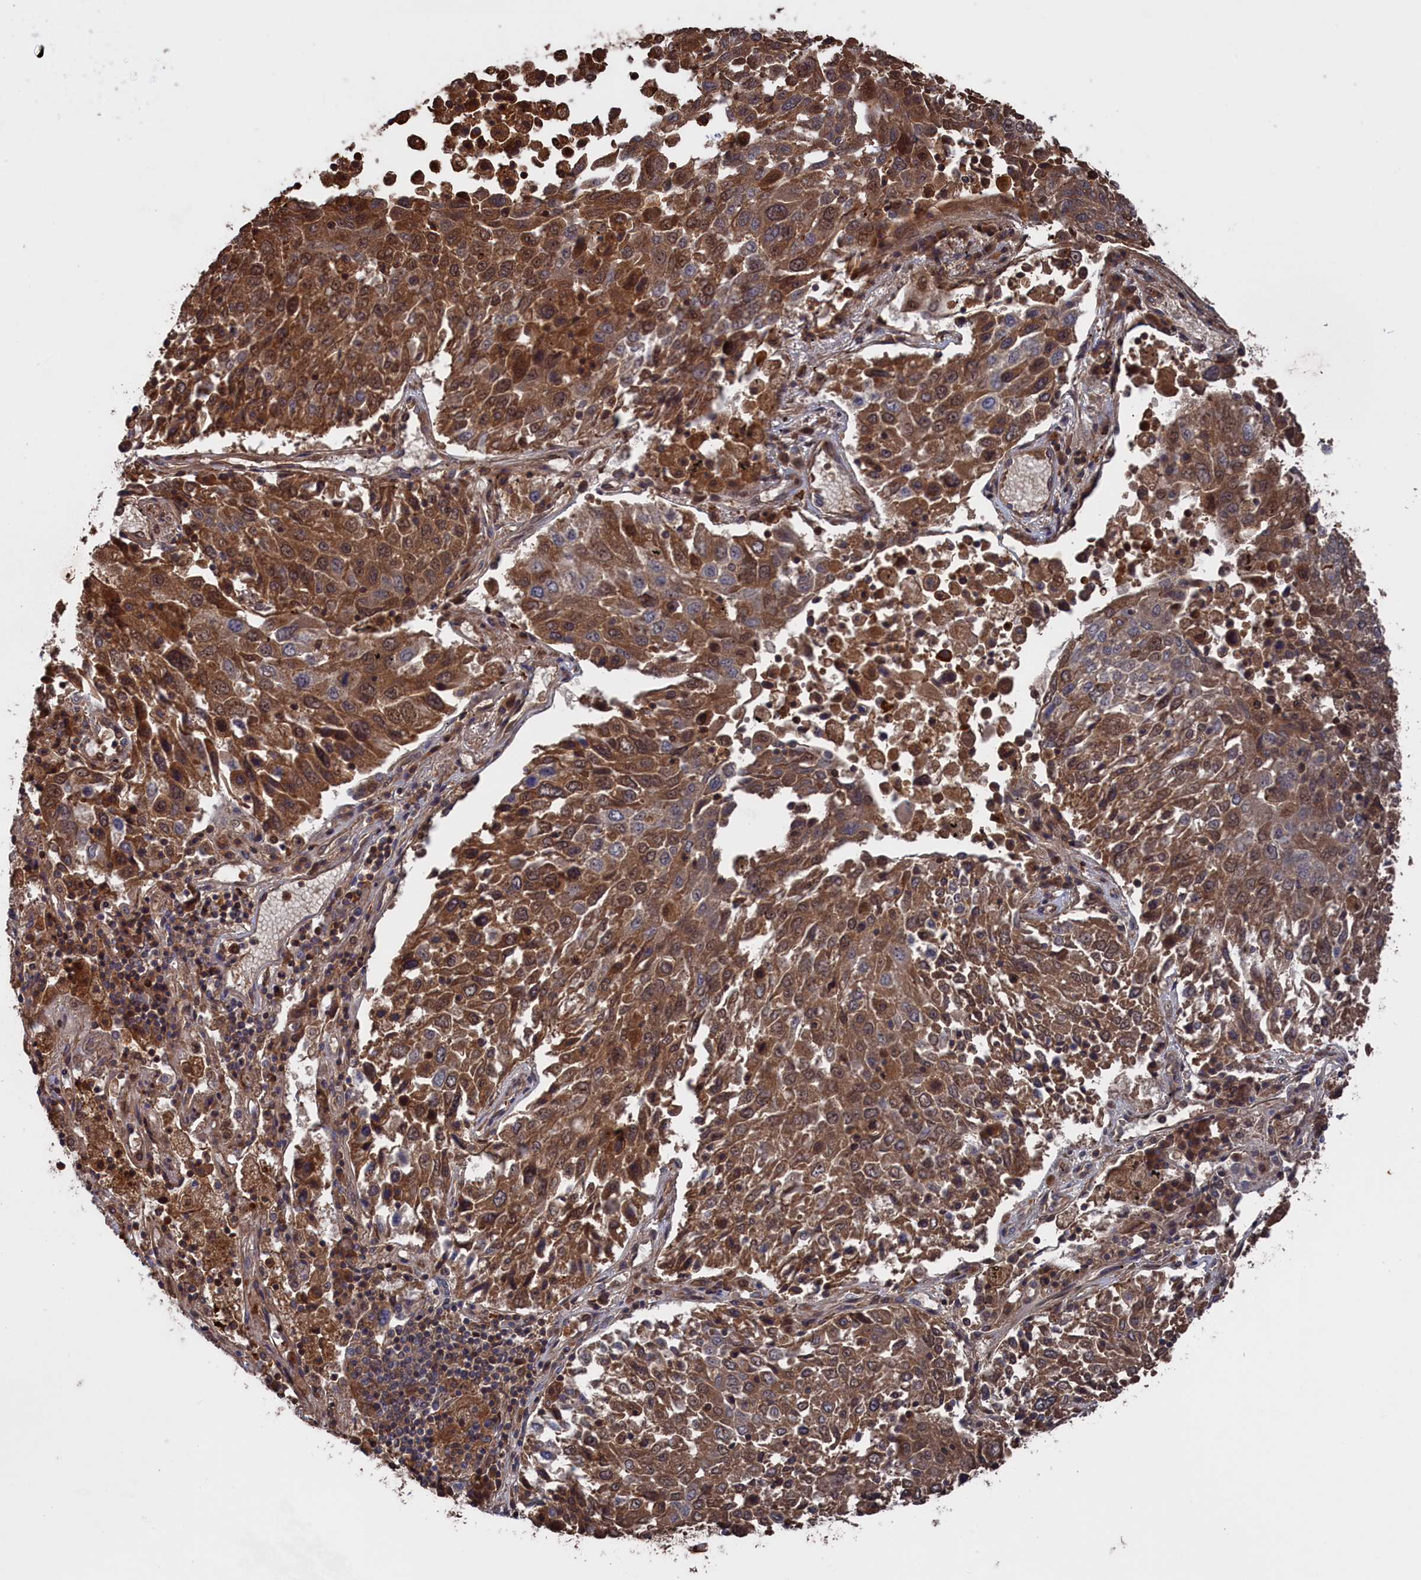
{"staining": {"intensity": "strong", "quantity": "25%-75%", "location": "cytoplasmic/membranous,nuclear"}, "tissue": "lung cancer", "cell_type": "Tumor cells", "image_type": "cancer", "snomed": [{"axis": "morphology", "description": "Squamous cell carcinoma, NOS"}, {"axis": "topography", "description": "Lung"}], "caption": "A photomicrograph of squamous cell carcinoma (lung) stained for a protein shows strong cytoplasmic/membranous and nuclear brown staining in tumor cells. (IHC, brightfield microscopy, high magnification).", "gene": "PLA2G15", "patient": {"sex": "male", "age": 65}}